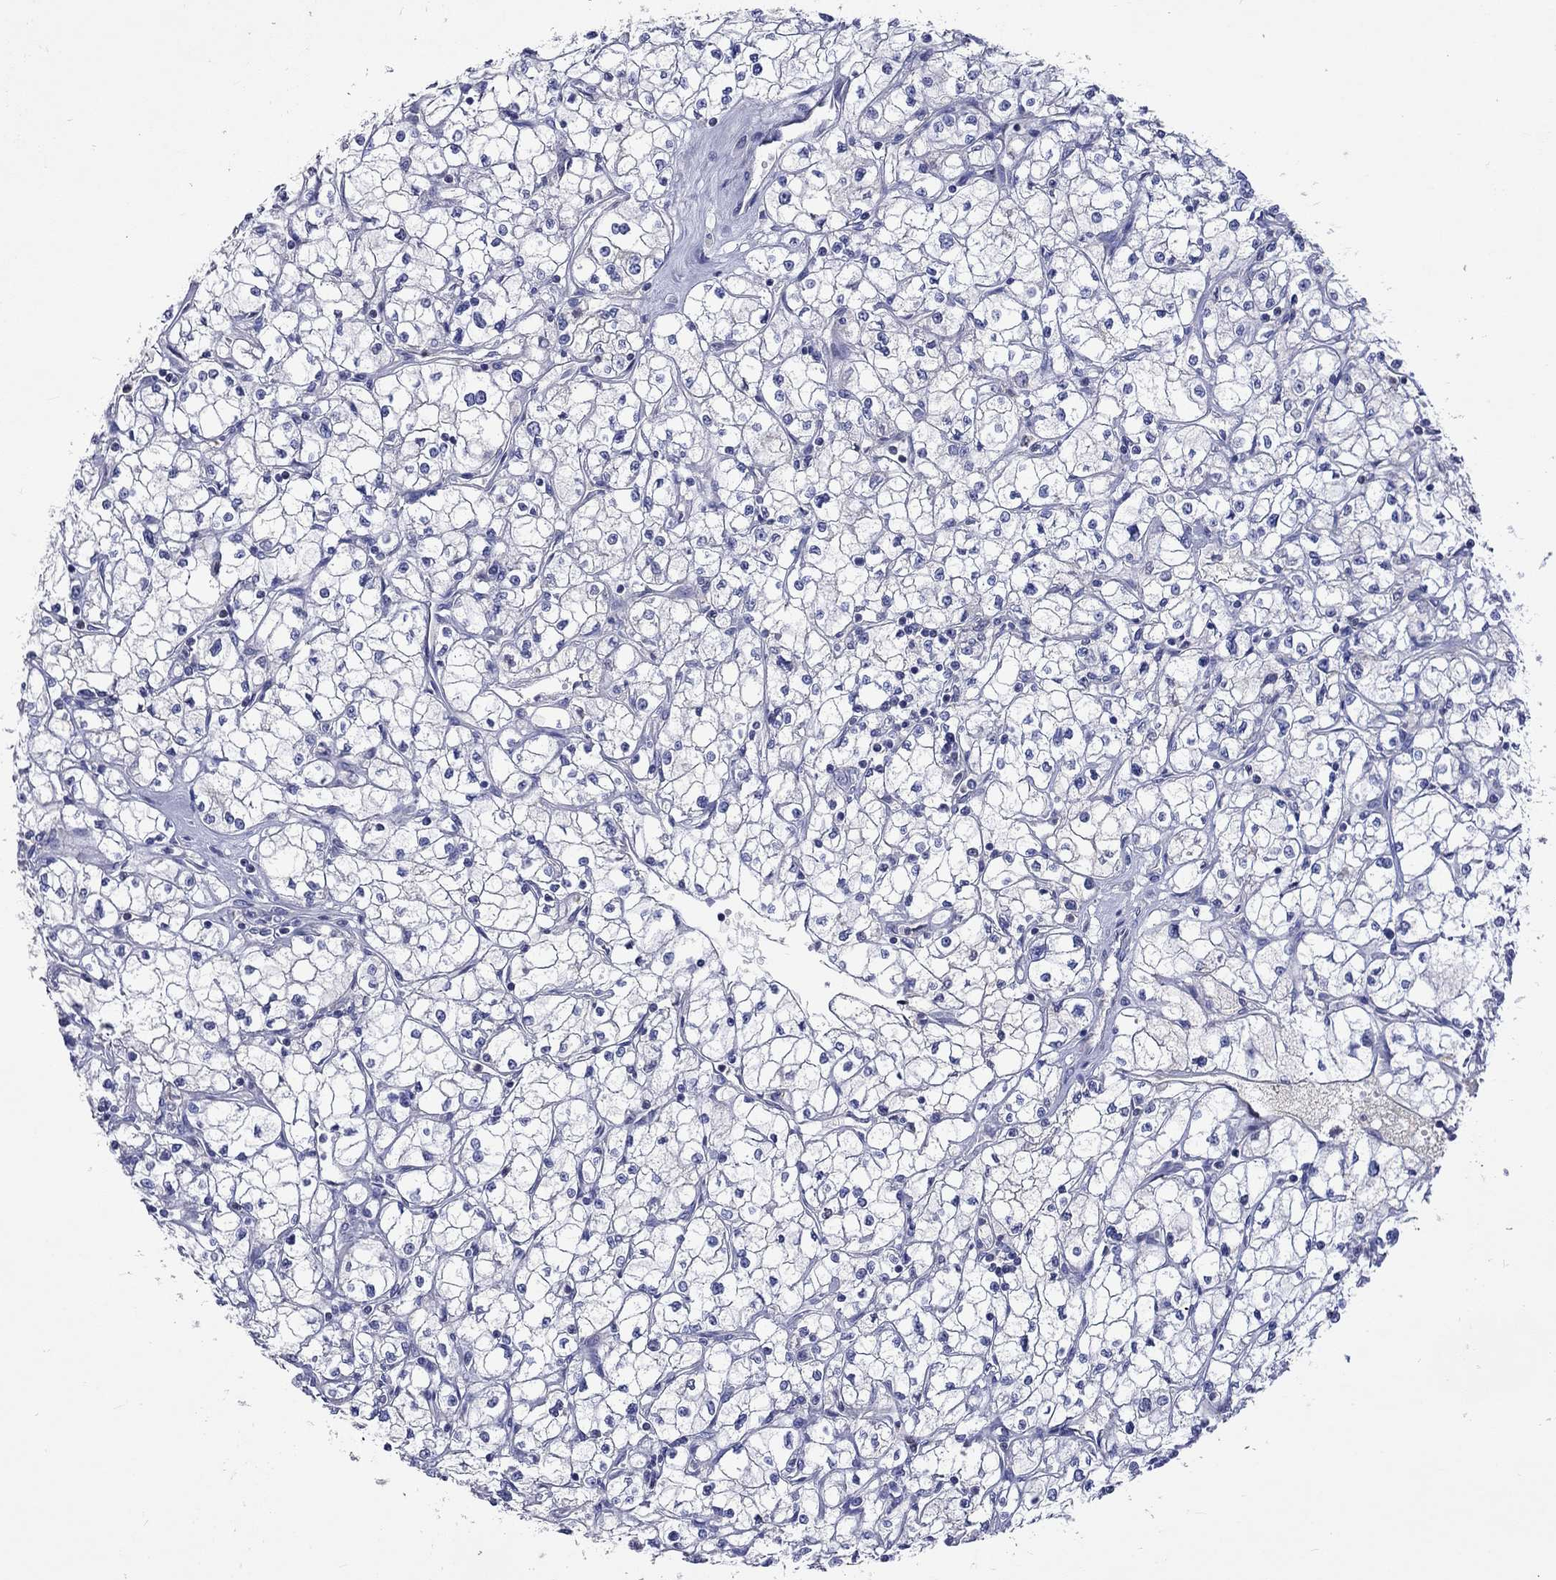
{"staining": {"intensity": "negative", "quantity": "none", "location": "none"}, "tissue": "renal cancer", "cell_type": "Tumor cells", "image_type": "cancer", "snomed": [{"axis": "morphology", "description": "Adenocarcinoma, NOS"}, {"axis": "topography", "description": "Kidney"}], "caption": "A high-resolution photomicrograph shows immunohistochemistry (IHC) staining of adenocarcinoma (renal), which demonstrates no significant staining in tumor cells.", "gene": "LRFN4", "patient": {"sex": "male", "age": 67}}